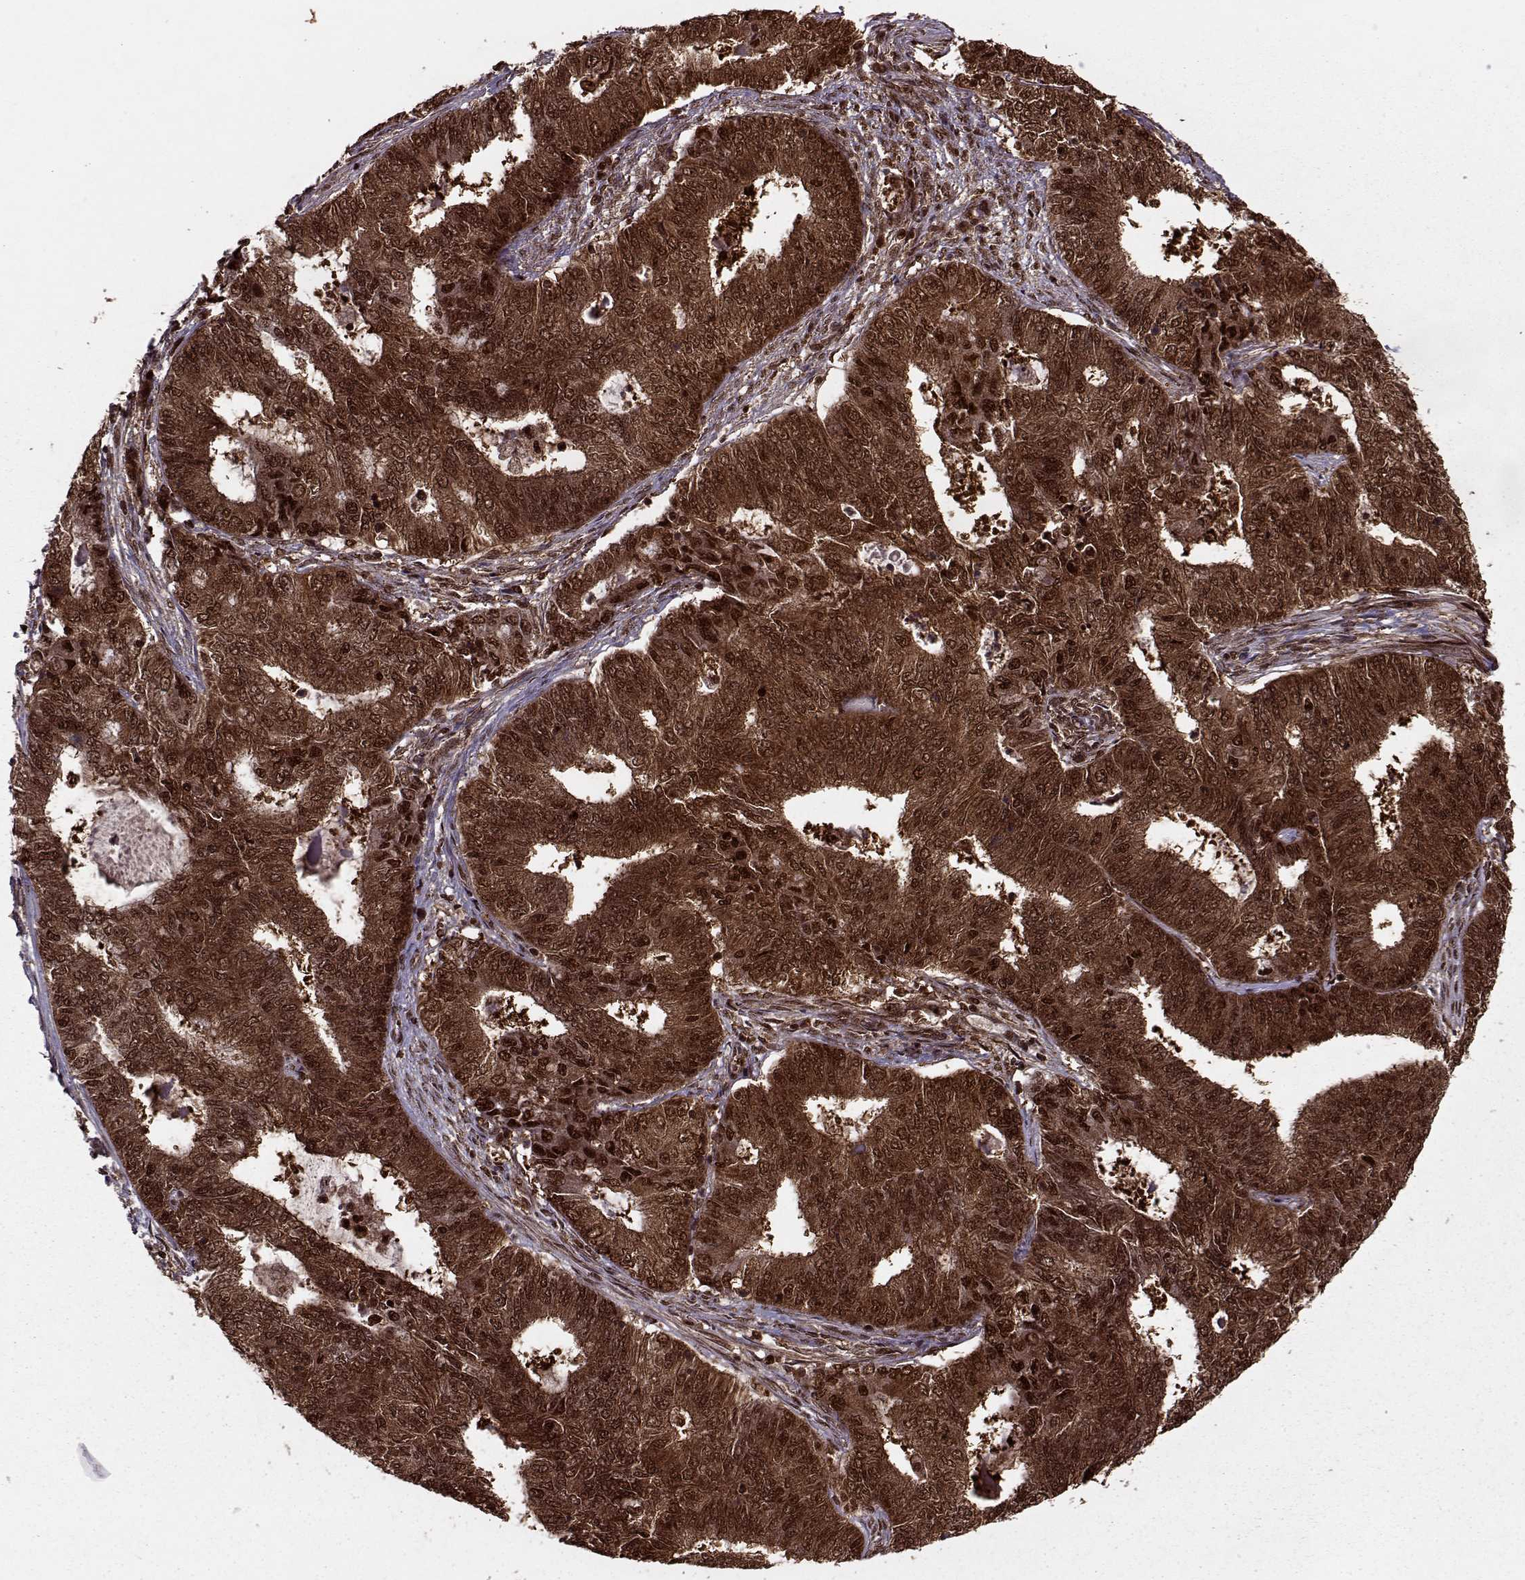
{"staining": {"intensity": "strong", "quantity": ">75%", "location": "cytoplasmic/membranous,nuclear"}, "tissue": "endometrial cancer", "cell_type": "Tumor cells", "image_type": "cancer", "snomed": [{"axis": "morphology", "description": "Adenocarcinoma, NOS"}, {"axis": "topography", "description": "Endometrium"}], "caption": "Protein staining of adenocarcinoma (endometrial) tissue shows strong cytoplasmic/membranous and nuclear positivity in approximately >75% of tumor cells. Nuclei are stained in blue.", "gene": "PSMA7", "patient": {"sex": "female", "age": 62}}